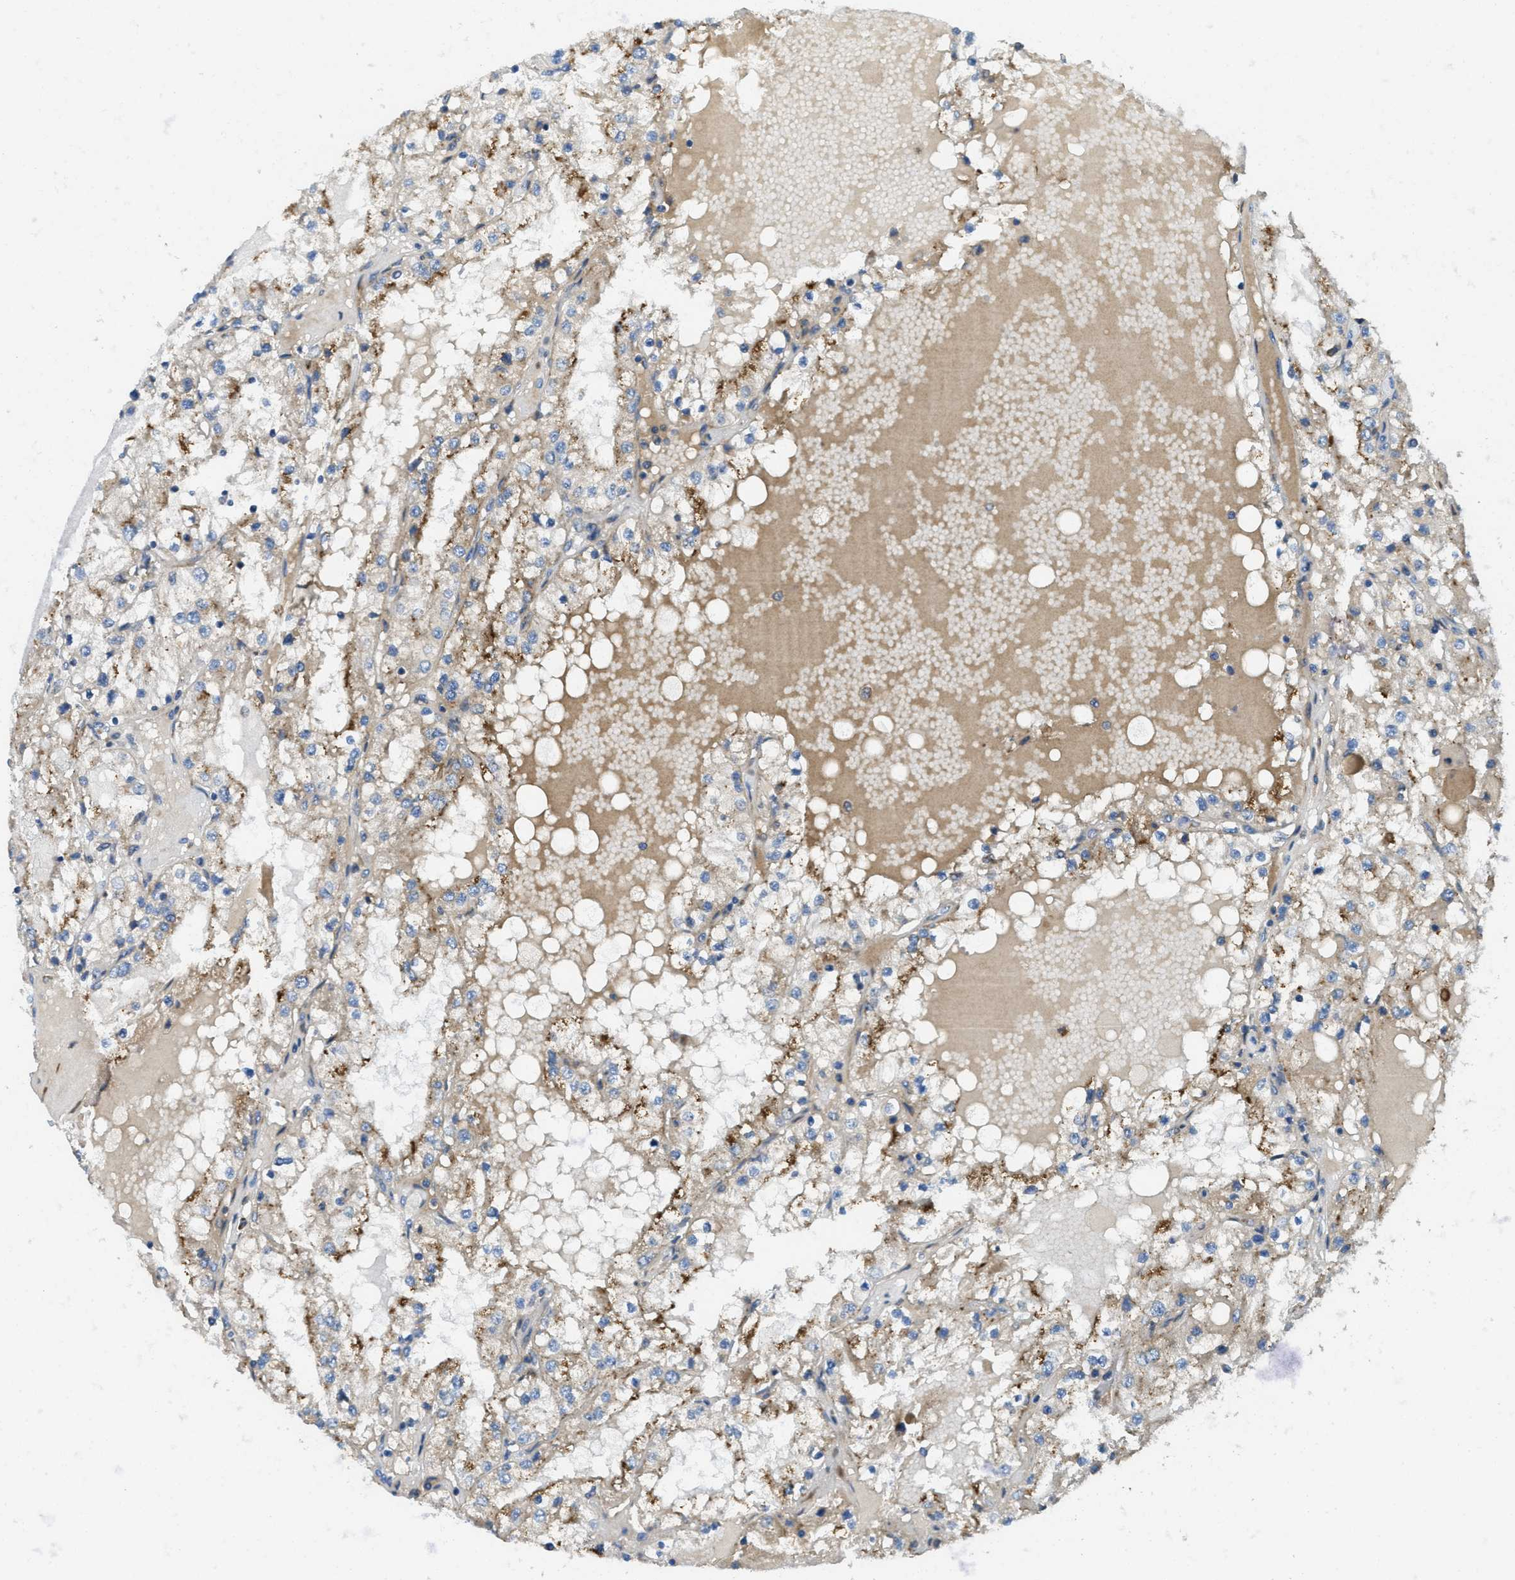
{"staining": {"intensity": "moderate", "quantity": "<25%", "location": "cytoplasmic/membranous"}, "tissue": "renal cancer", "cell_type": "Tumor cells", "image_type": "cancer", "snomed": [{"axis": "morphology", "description": "Adenocarcinoma, NOS"}, {"axis": "topography", "description": "Kidney"}], "caption": "Immunohistochemical staining of human renal cancer demonstrates moderate cytoplasmic/membranous protein positivity in about <25% of tumor cells.", "gene": "SSR1", "patient": {"sex": "male", "age": 68}}